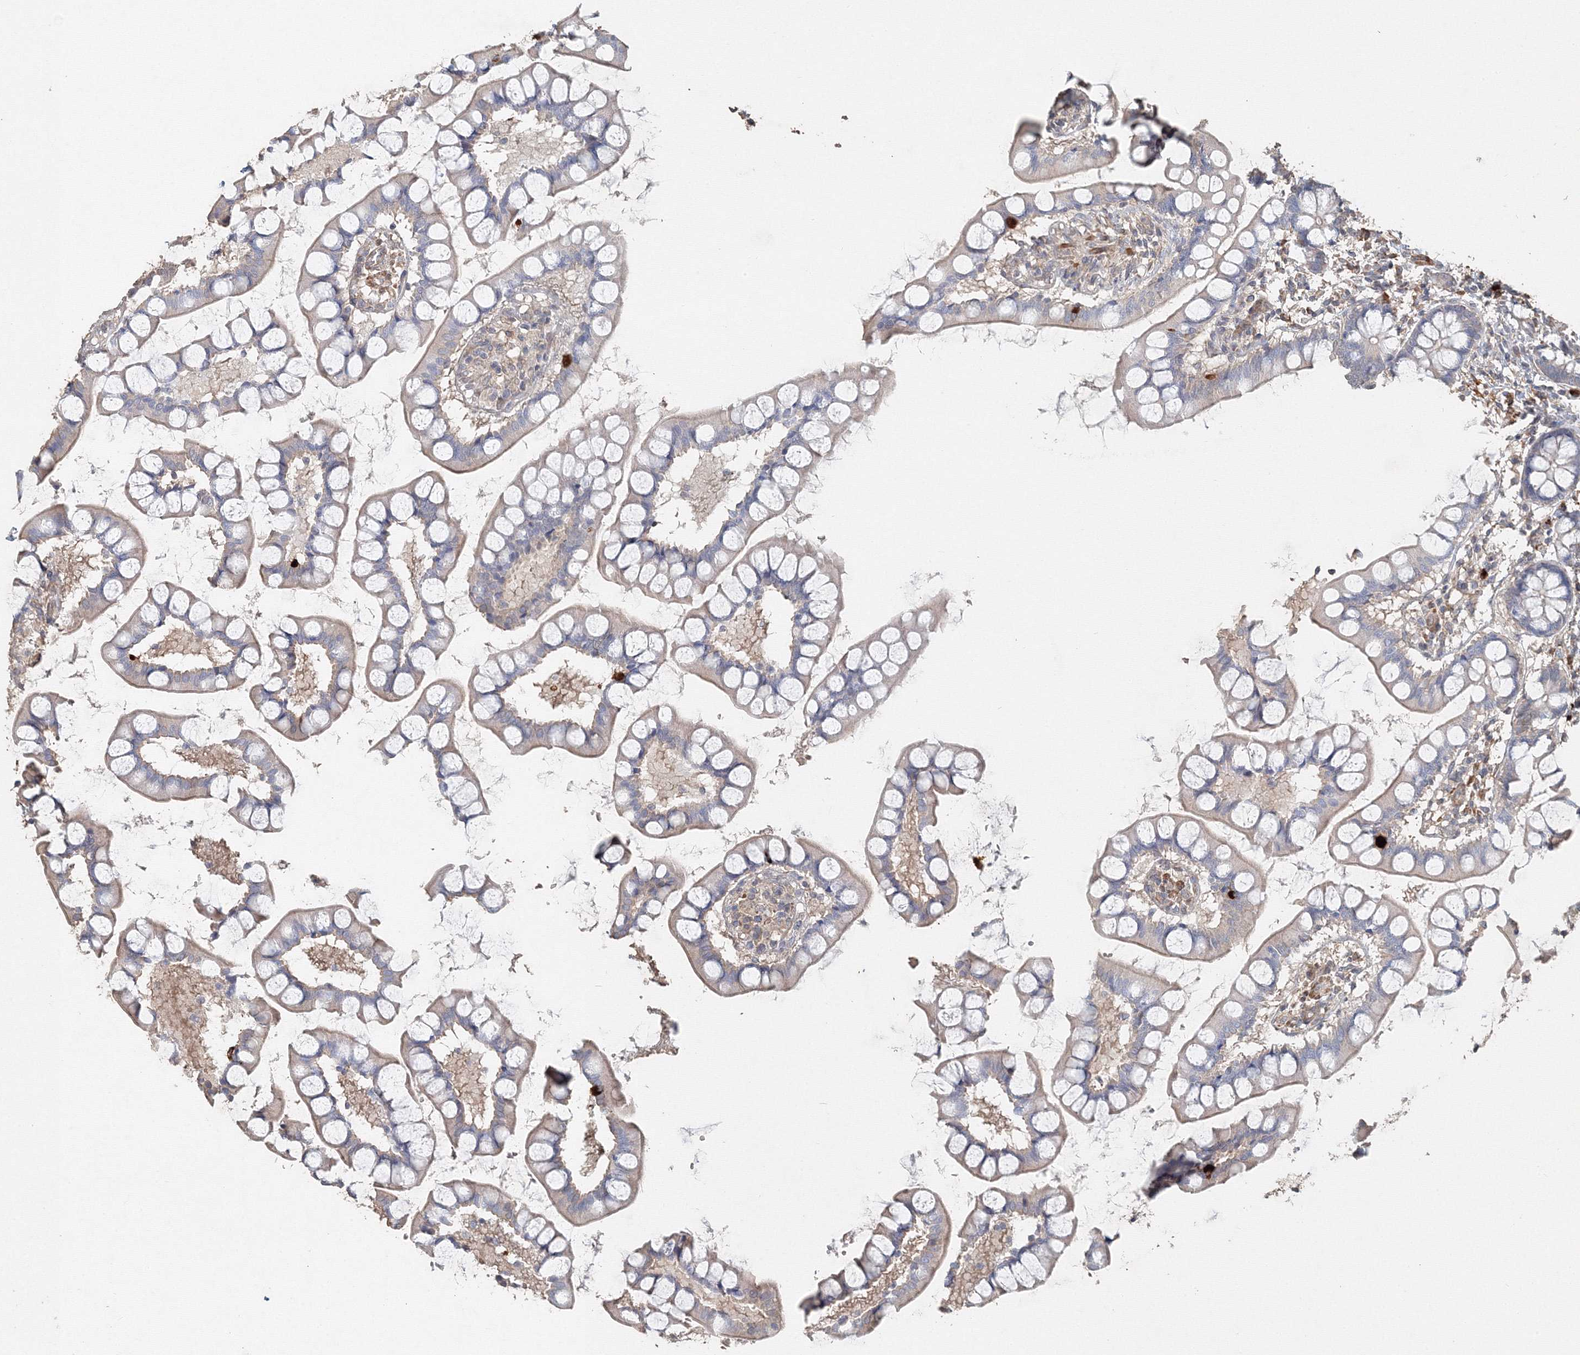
{"staining": {"intensity": "weak", "quantity": "25%-75%", "location": "cytoplasmic/membranous"}, "tissue": "small intestine", "cell_type": "Glandular cells", "image_type": "normal", "snomed": [{"axis": "morphology", "description": "Normal tissue, NOS"}, {"axis": "topography", "description": "Small intestine"}], "caption": "Unremarkable small intestine reveals weak cytoplasmic/membranous staining in about 25%-75% of glandular cells, visualized by immunohistochemistry. (brown staining indicates protein expression, while blue staining denotes nuclei).", "gene": "NALF2", "patient": {"sex": "male", "age": 52}}